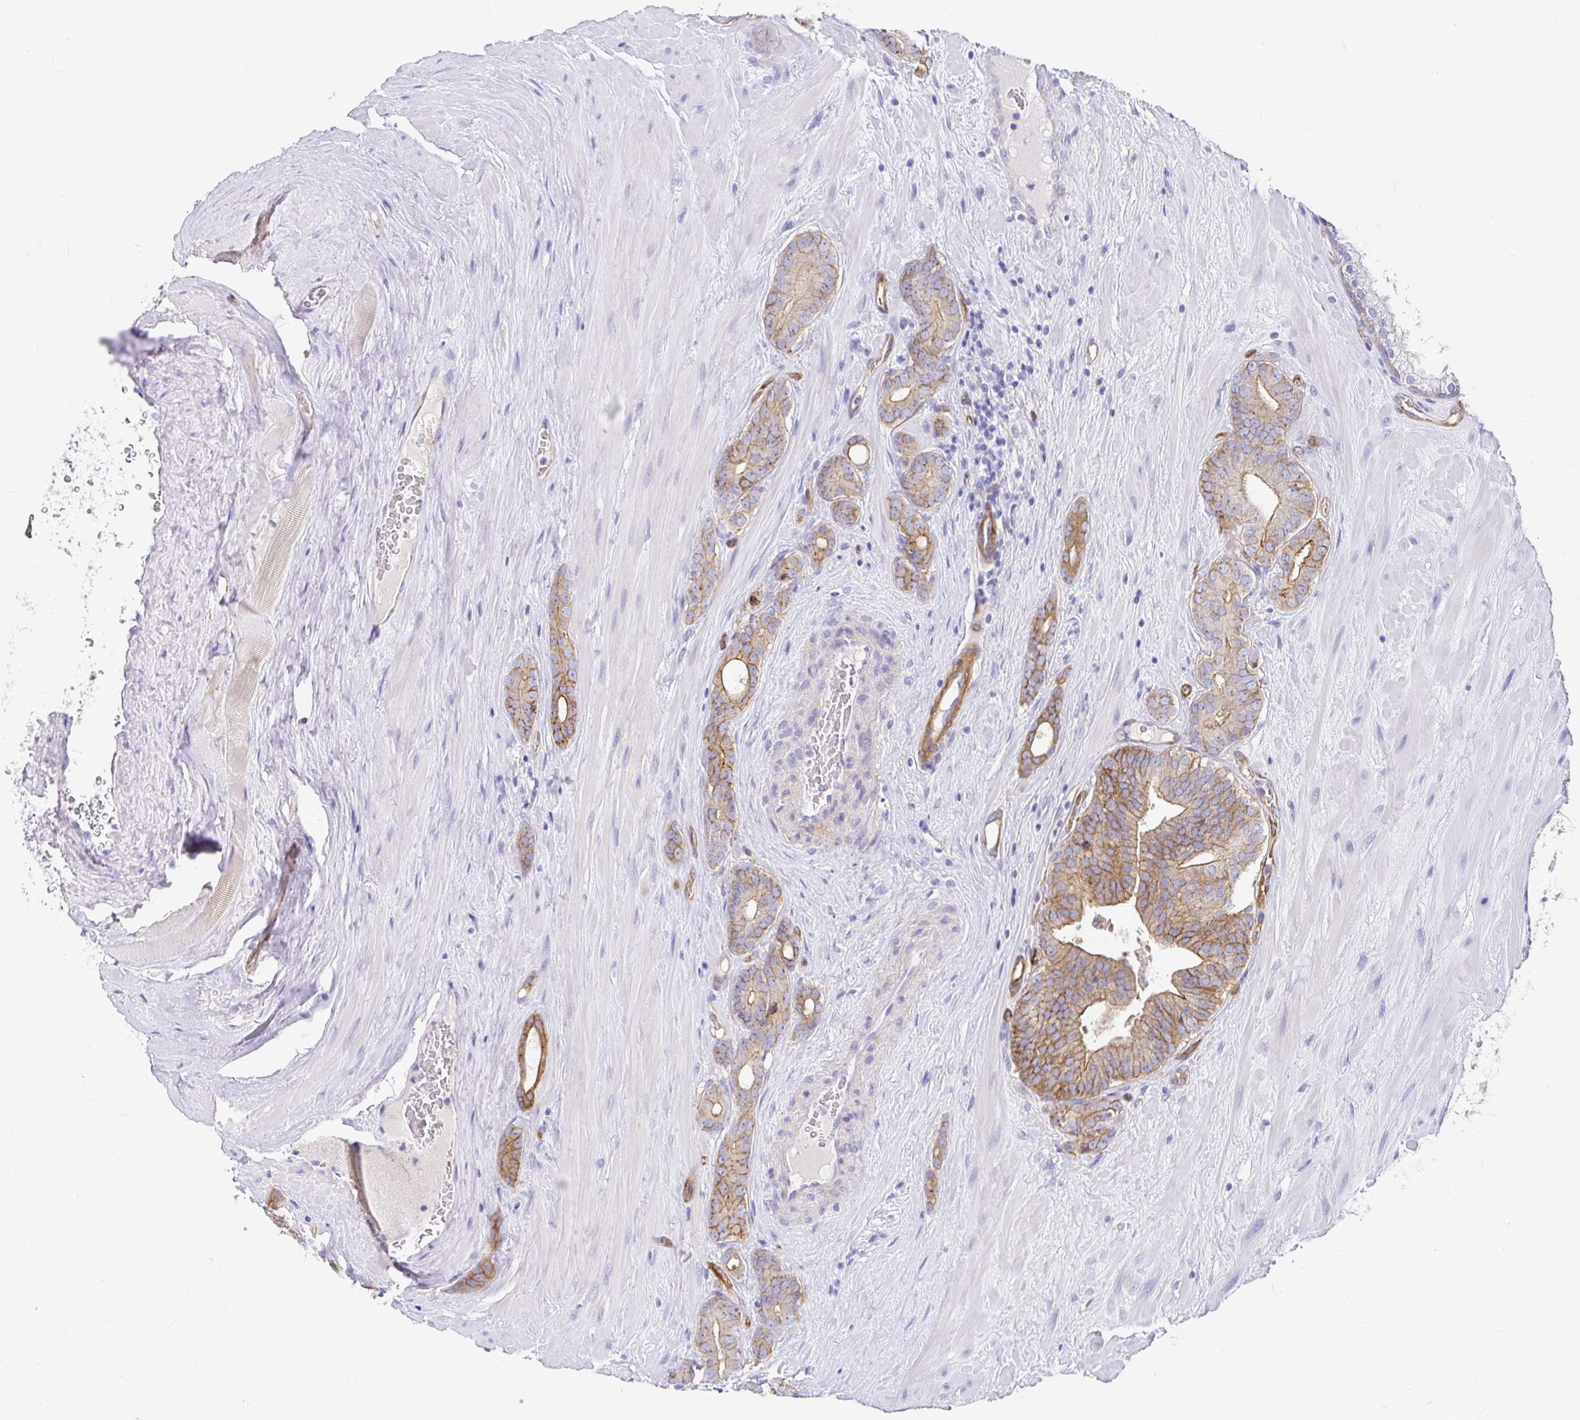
{"staining": {"intensity": "moderate", "quantity": "25%-75%", "location": "cytoplasmic/membranous"}, "tissue": "prostate cancer", "cell_type": "Tumor cells", "image_type": "cancer", "snomed": [{"axis": "morphology", "description": "Adenocarcinoma, High grade"}, {"axis": "topography", "description": "Prostate"}], "caption": "There is medium levels of moderate cytoplasmic/membranous positivity in tumor cells of high-grade adenocarcinoma (prostate), as demonstrated by immunohistochemical staining (brown color).", "gene": "MYO1B", "patient": {"sex": "male", "age": 66}}